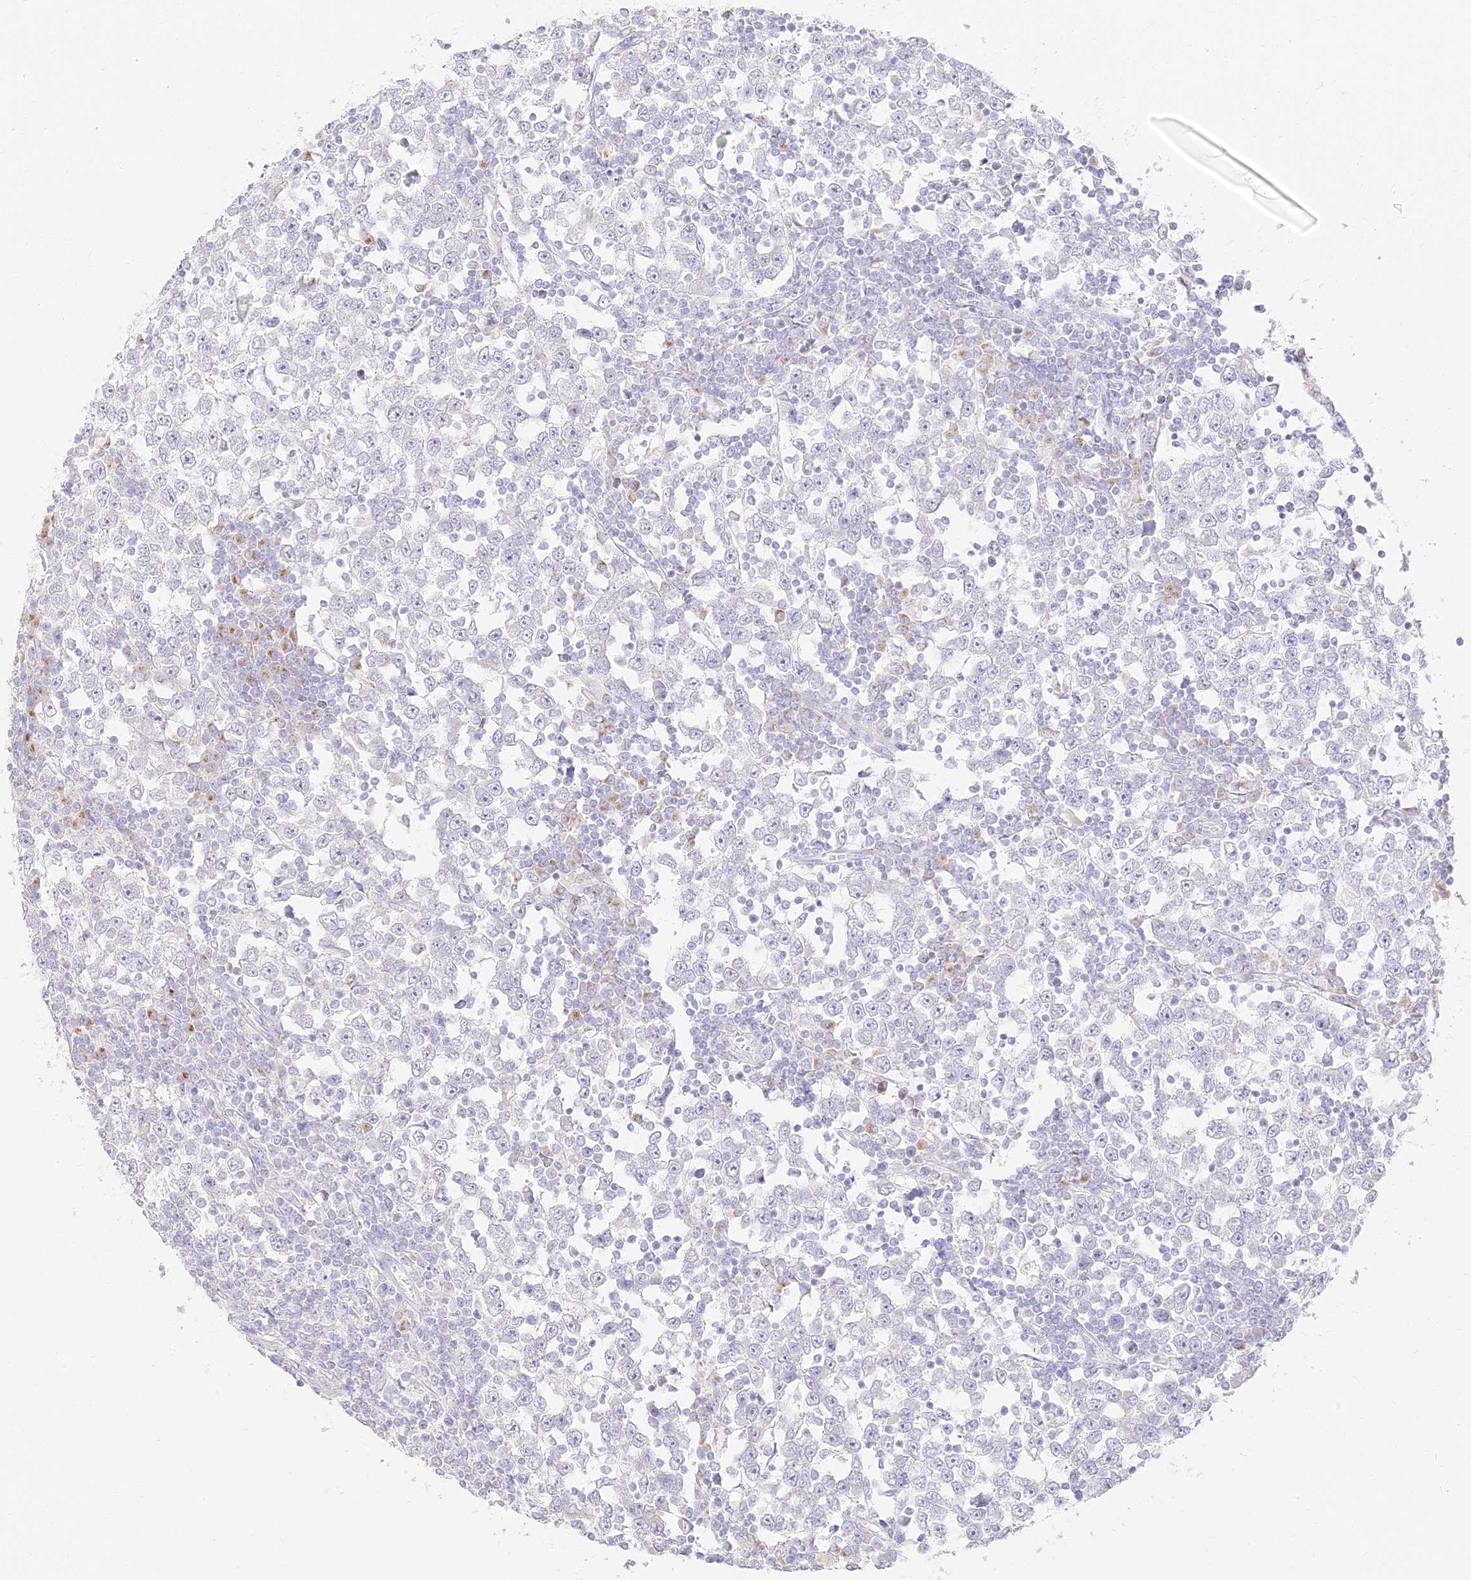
{"staining": {"intensity": "negative", "quantity": "none", "location": "none"}, "tissue": "testis cancer", "cell_type": "Tumor cells", "image_type": "cancer", "snomed": [{"axis": "morphology", "description": "Seminoma, NOS"}, {"axis": "topography", "description": "Testis"}], "caption": "A high-resolution histopathology image shows immunohistochemistry staining of testis cancer (seminoma), which displays no significant expression in tumor cells.", "gene": "SEC13", "patient": {"sex": "male", "age": 65}}